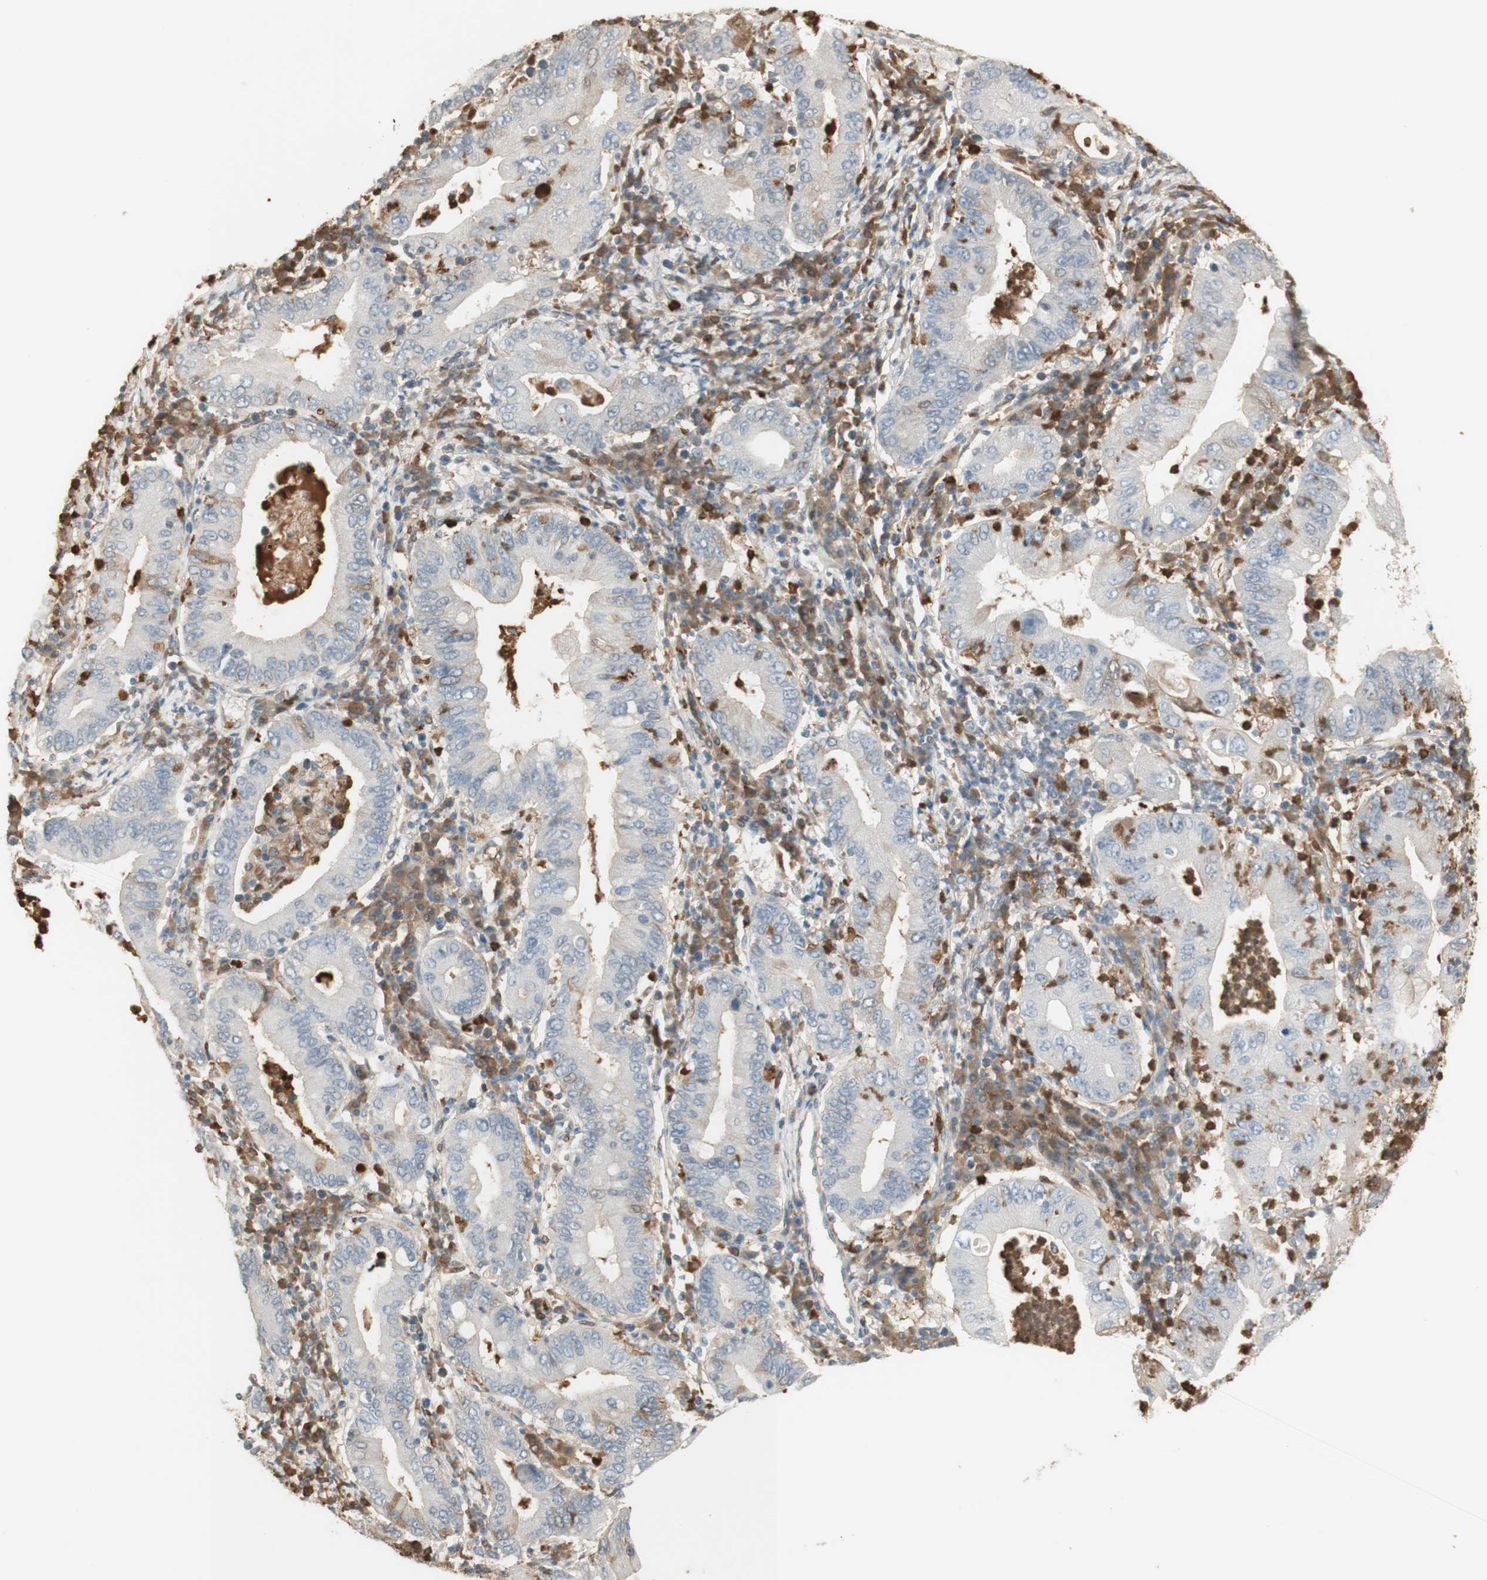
{"staining": {"intensity": "negative", "quantity": "none", "location": "none"}, "tissue": "stomach cancer", "cell_type": "Tumor cells", "image_type": "cancer", "snomed": [{"axis": "morphology", "description": "Normal tissue, NOS"}, {"axis": "morphology", "description": "Adenocarcinoma, NOS"}, {"axis": "topography", "description": "Esophagus"}, {"axis": "topography", "description": "Stomach, upper"}, {"axis": "topography", "description": "Peripheral nerve tissue"}], "caption": "Immunohistochemistry of human stomach cancer reveals no staining in tumor cells.", "gene": "NID1", "patient": {"sex": "male", "age": 62}}